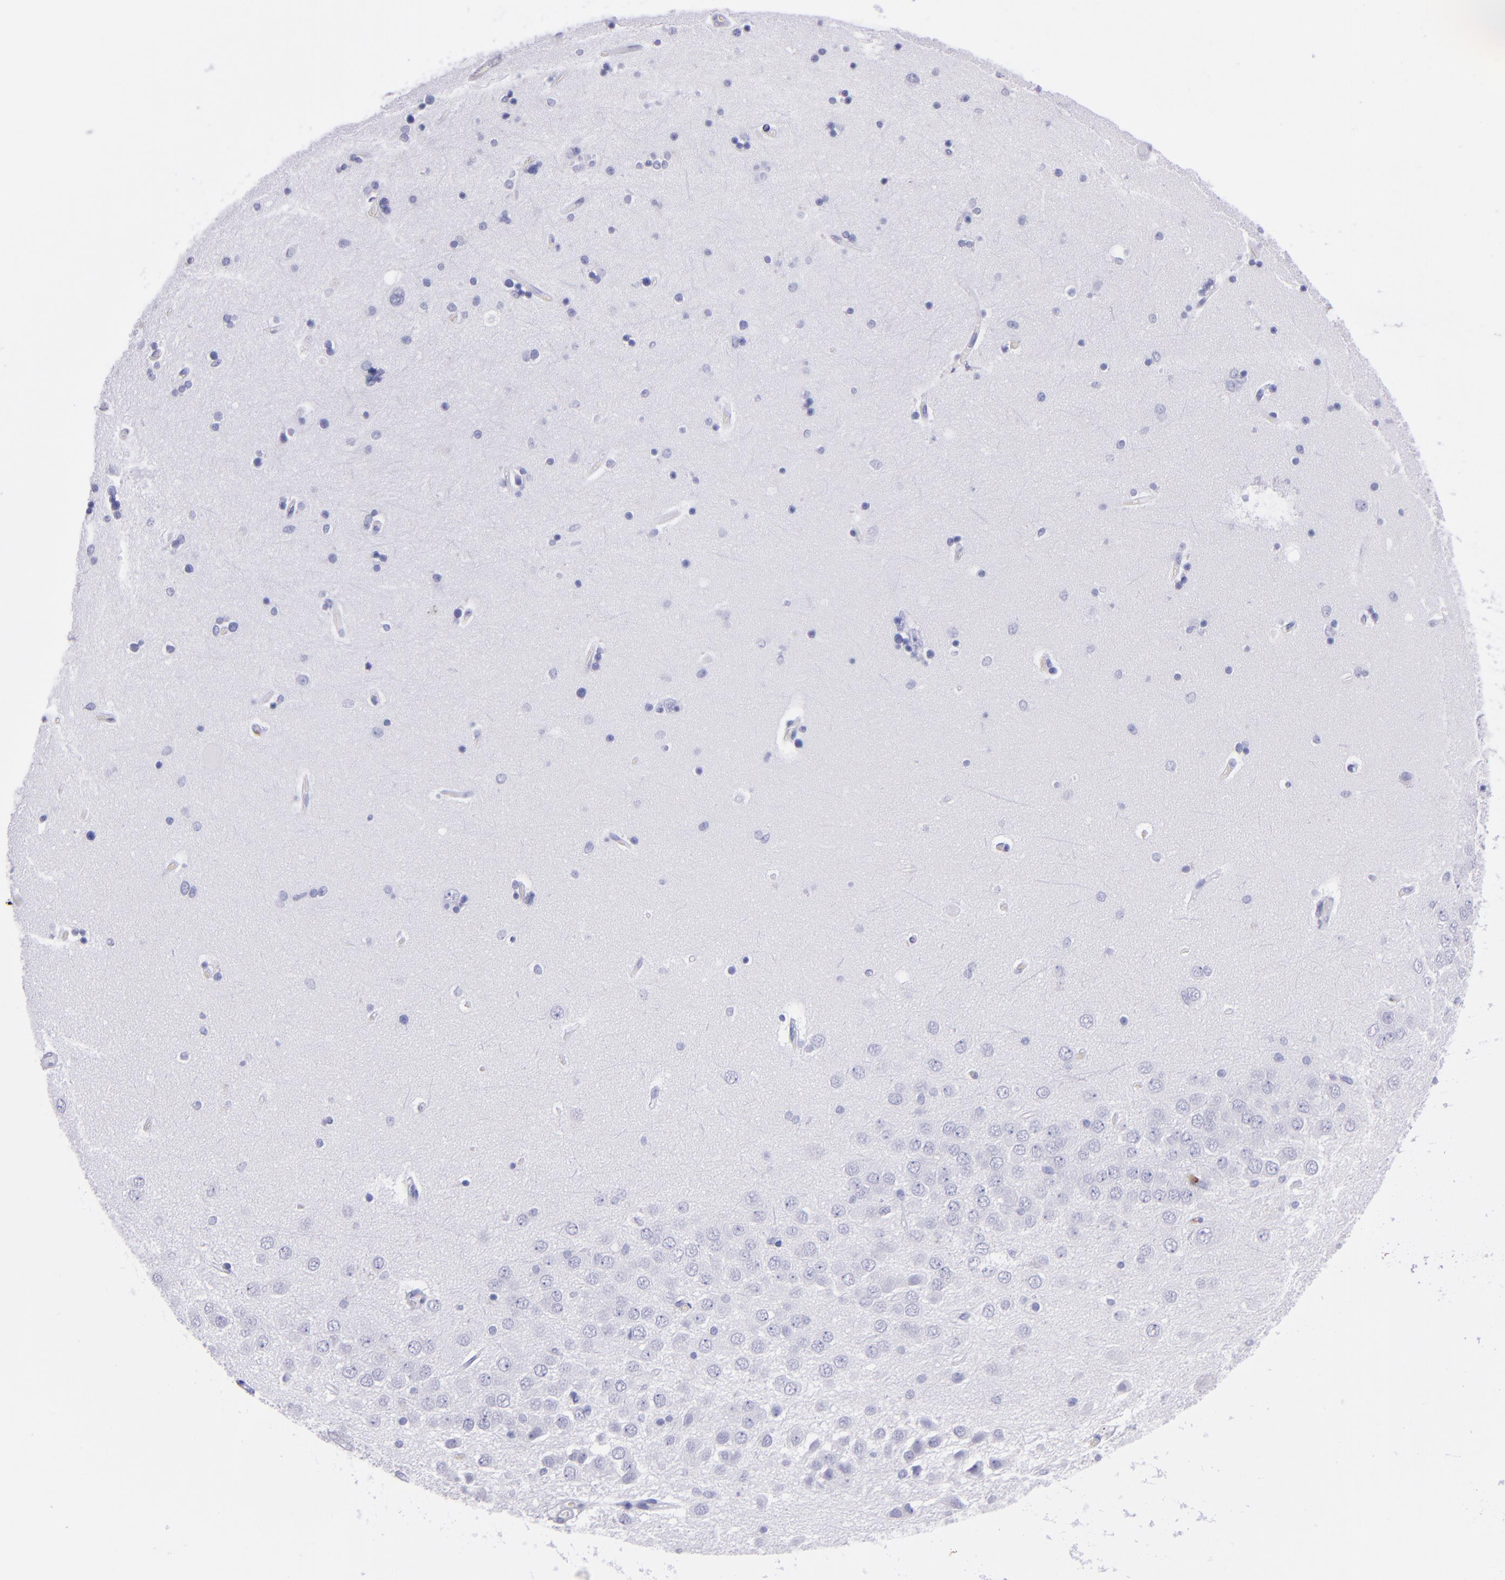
{"staining": {"intensity": "negative", "quantity": "none", "location": "none"}, "tissue": "hippocampus", "cell_type": "Glial cells", "image_type": "normal", "snomed": [{"axis": "morphology", "description": "Normal tissue, NOS"}, {"axis": "topography", "description": "Hippocampus"}], "caption": "Glial cells show no significant positivity in normal hippocampus. The staining was performed using DAB to visualize the protein expression in brown, while the nuclei were stained in blue with hematoxylin (Magnification: 20x).", "gene": "CR1", "patient": {"sex": "female", "age": 54}}